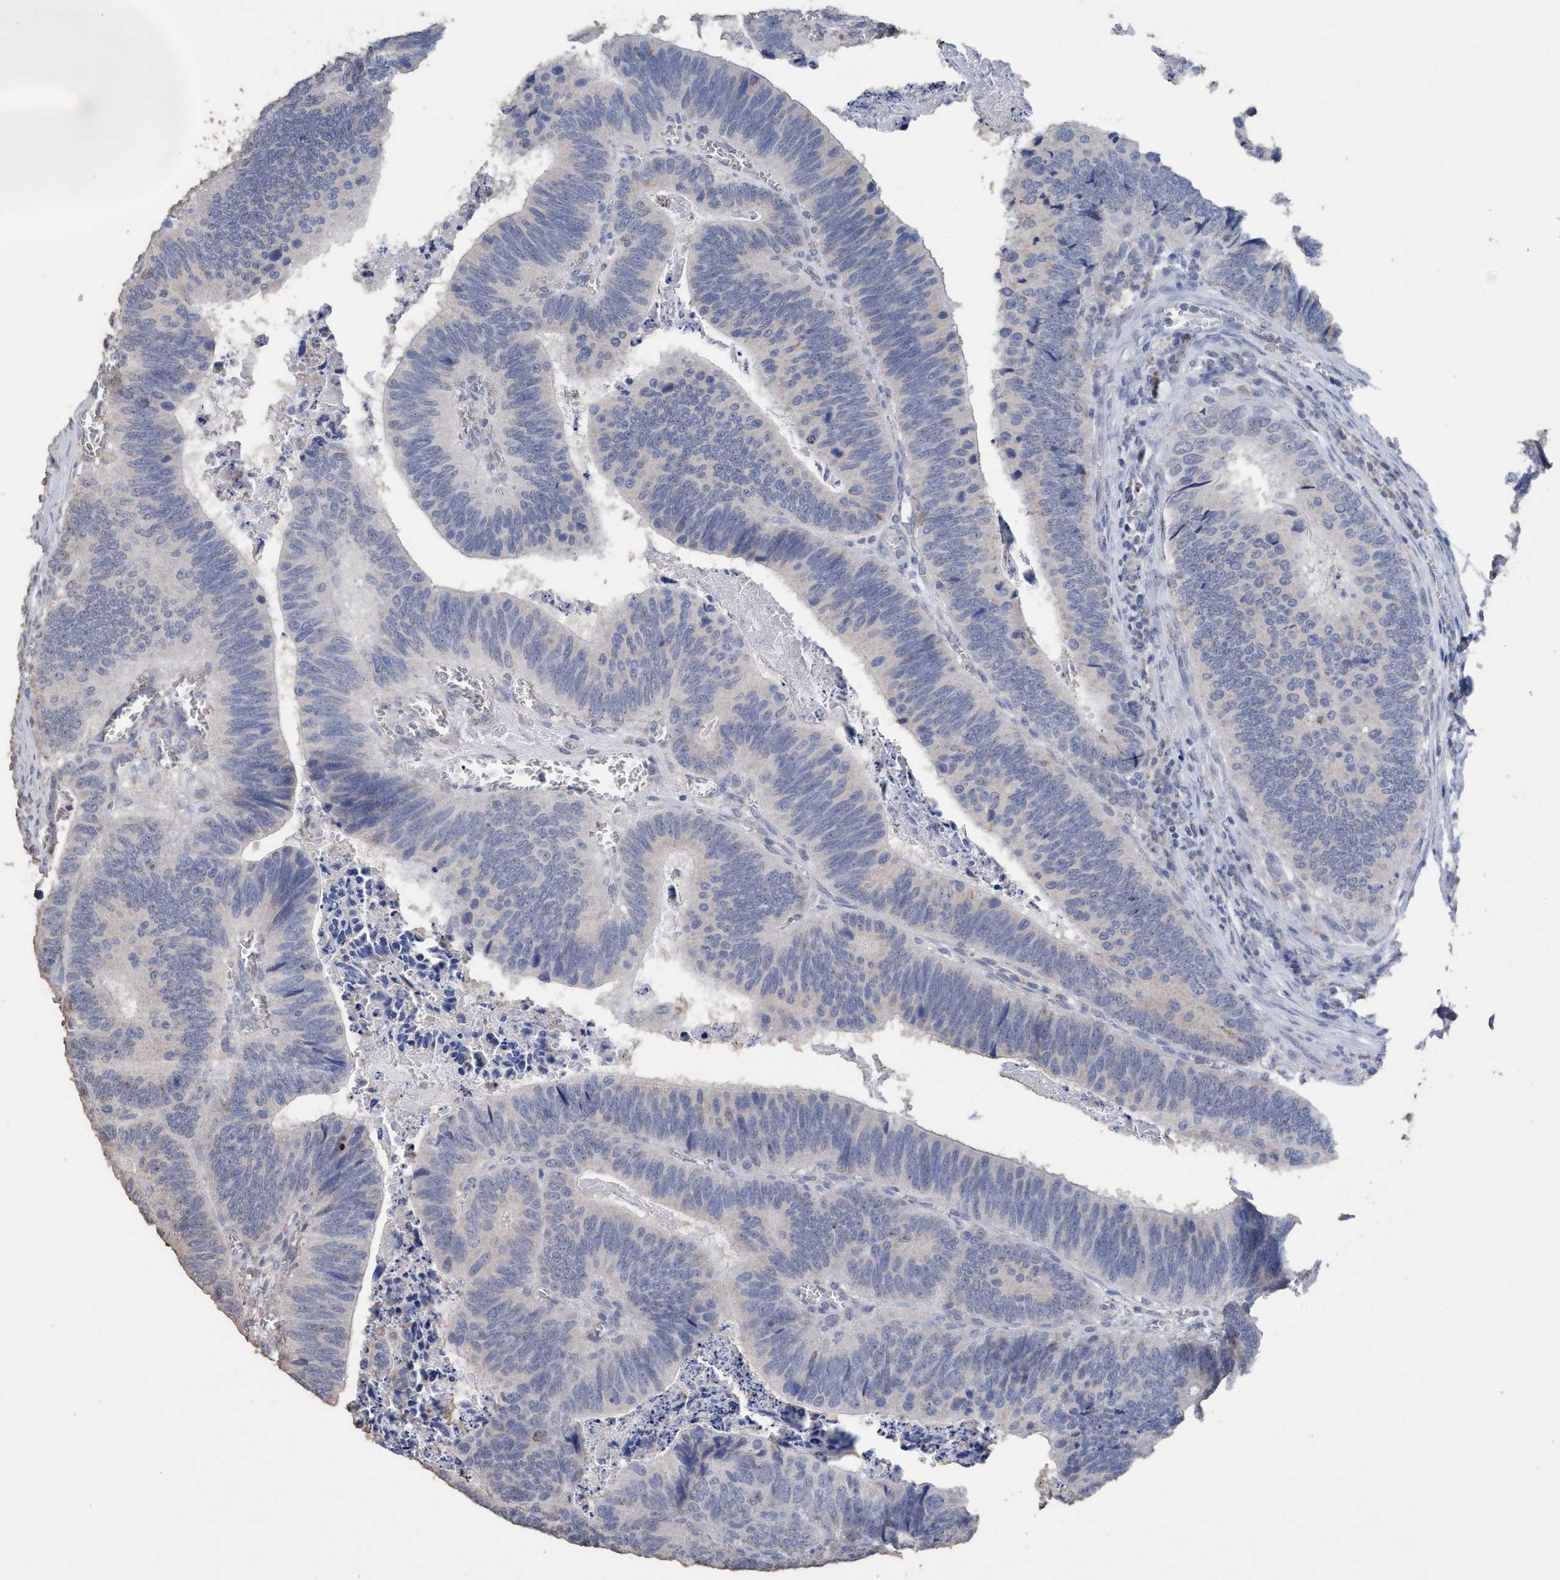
{"staining": {"intensity": "negative", "quantity": "none", "location": "none"}, "tissue": "colorectal cancer", "cell_type": "Tumor cells", "image_type": "cancer", "snomed": [{"axis": "morphology", "description": "Inflammation, NOS"}, {"axis": "morphology", "description": "Adenocarcinoma, NOS"}, {"axis": "topography", "description": "Colon"}], "caption": "High power microscopy photomicrograph of an immunohistochemistry (IHC) micrograph of colorectal cancer (adenocarcinoma), revealing no significant expression in tumor cells.", "gene": "RSAD1", "patient": {"sex": "male", "age": 72}}